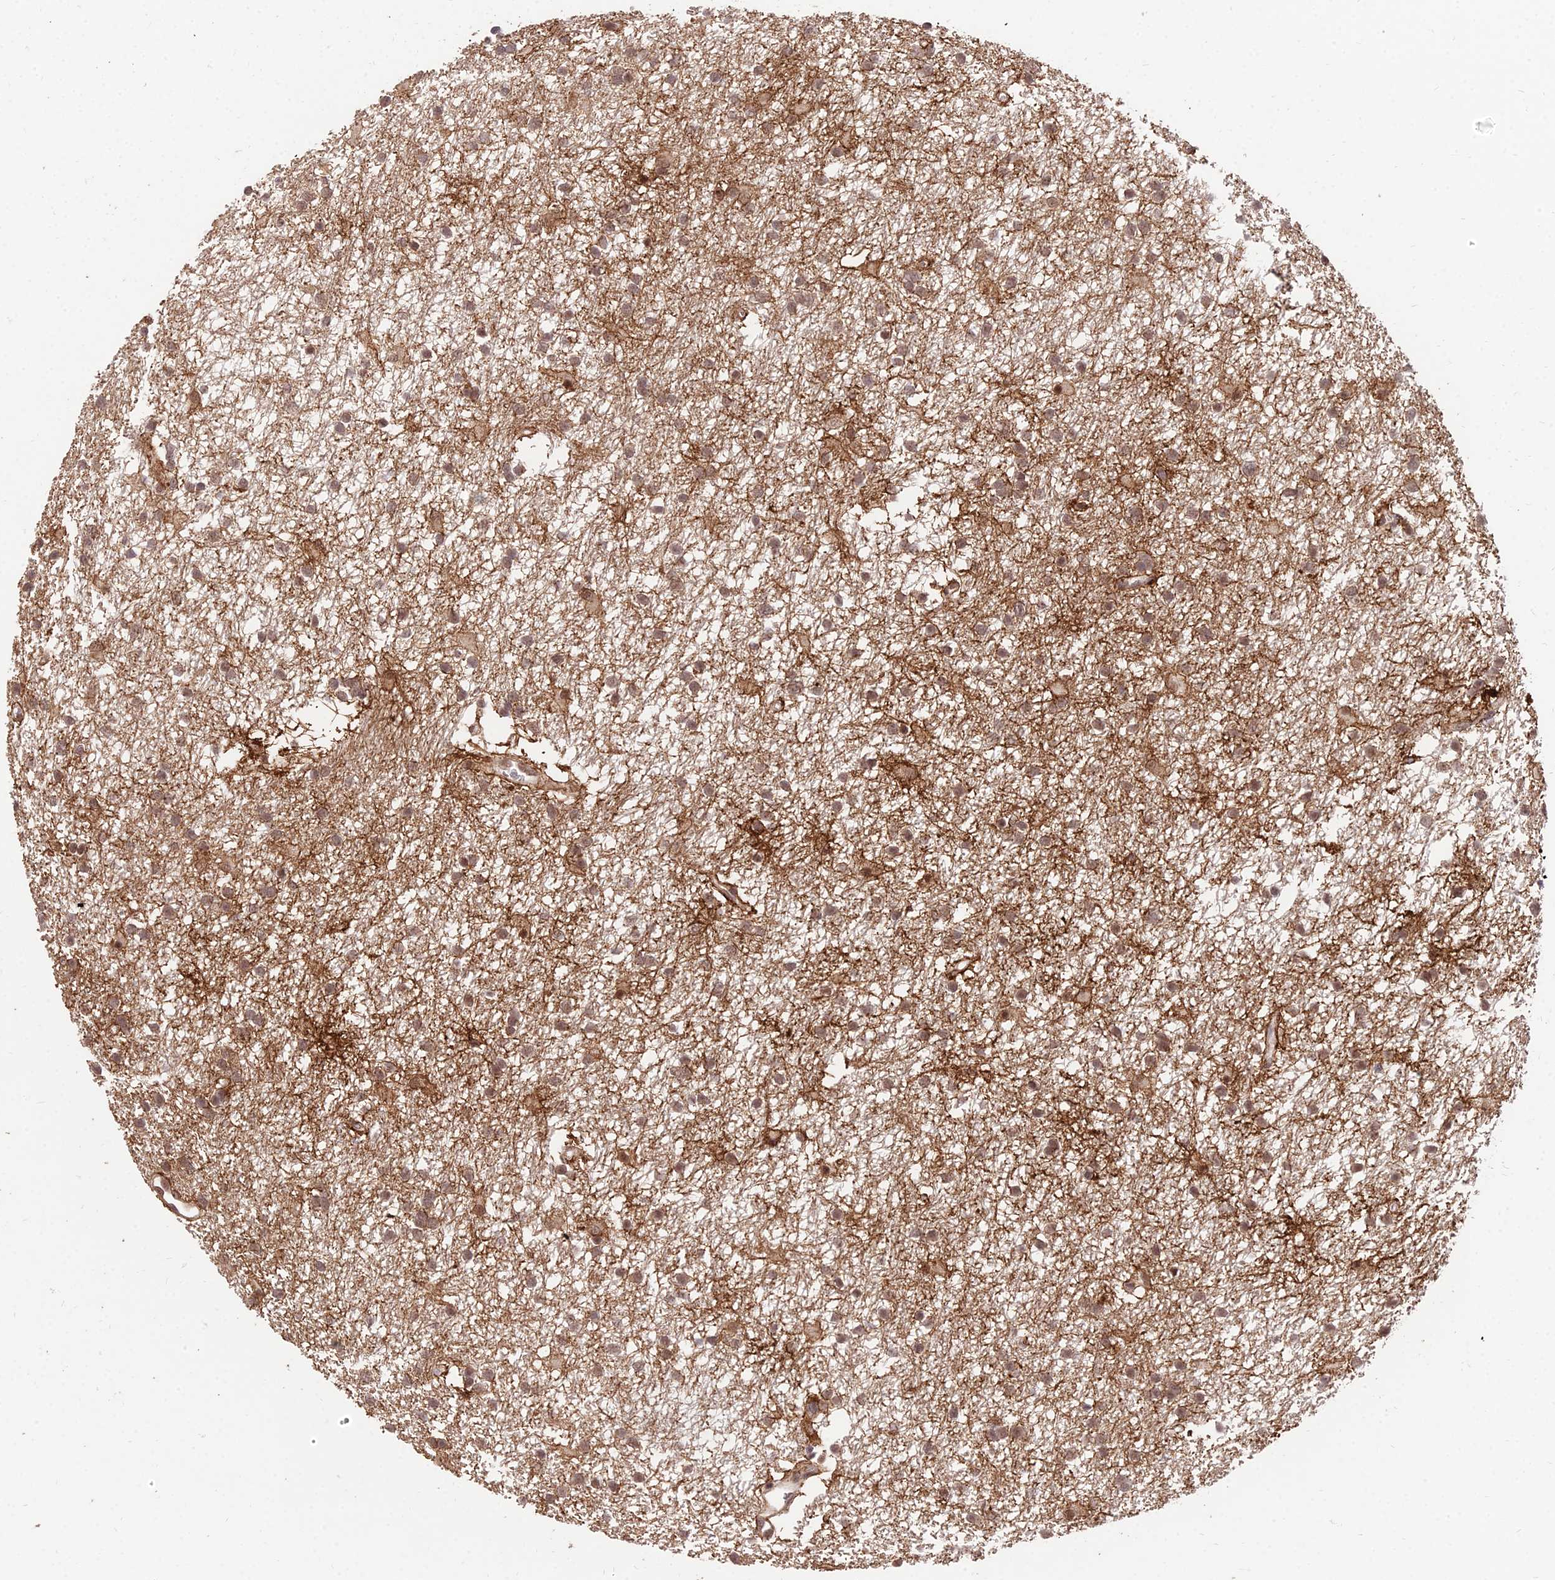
{"staining": {"intensity": "moderate", "quantity": ">75%", "location": "cytoplasmic/membranous,nuclear"}, "tissue": "glioma", "cell_type": "Tumor cells", "image_type": "cancer", "snomed": [{"axis": "morphology", "description": "Glioma, malignant, High grade"}, {"axis": "topography", "description": "Brain"}], "caption": "This is an image of IHC staining of high-grade glioma (malignant), which shows moderate positivity in the cytoplasmic/membranous and nuclear of tumor cells.", "gene": "ZNF85", "patient": {"sex": "male", "age": 77}}